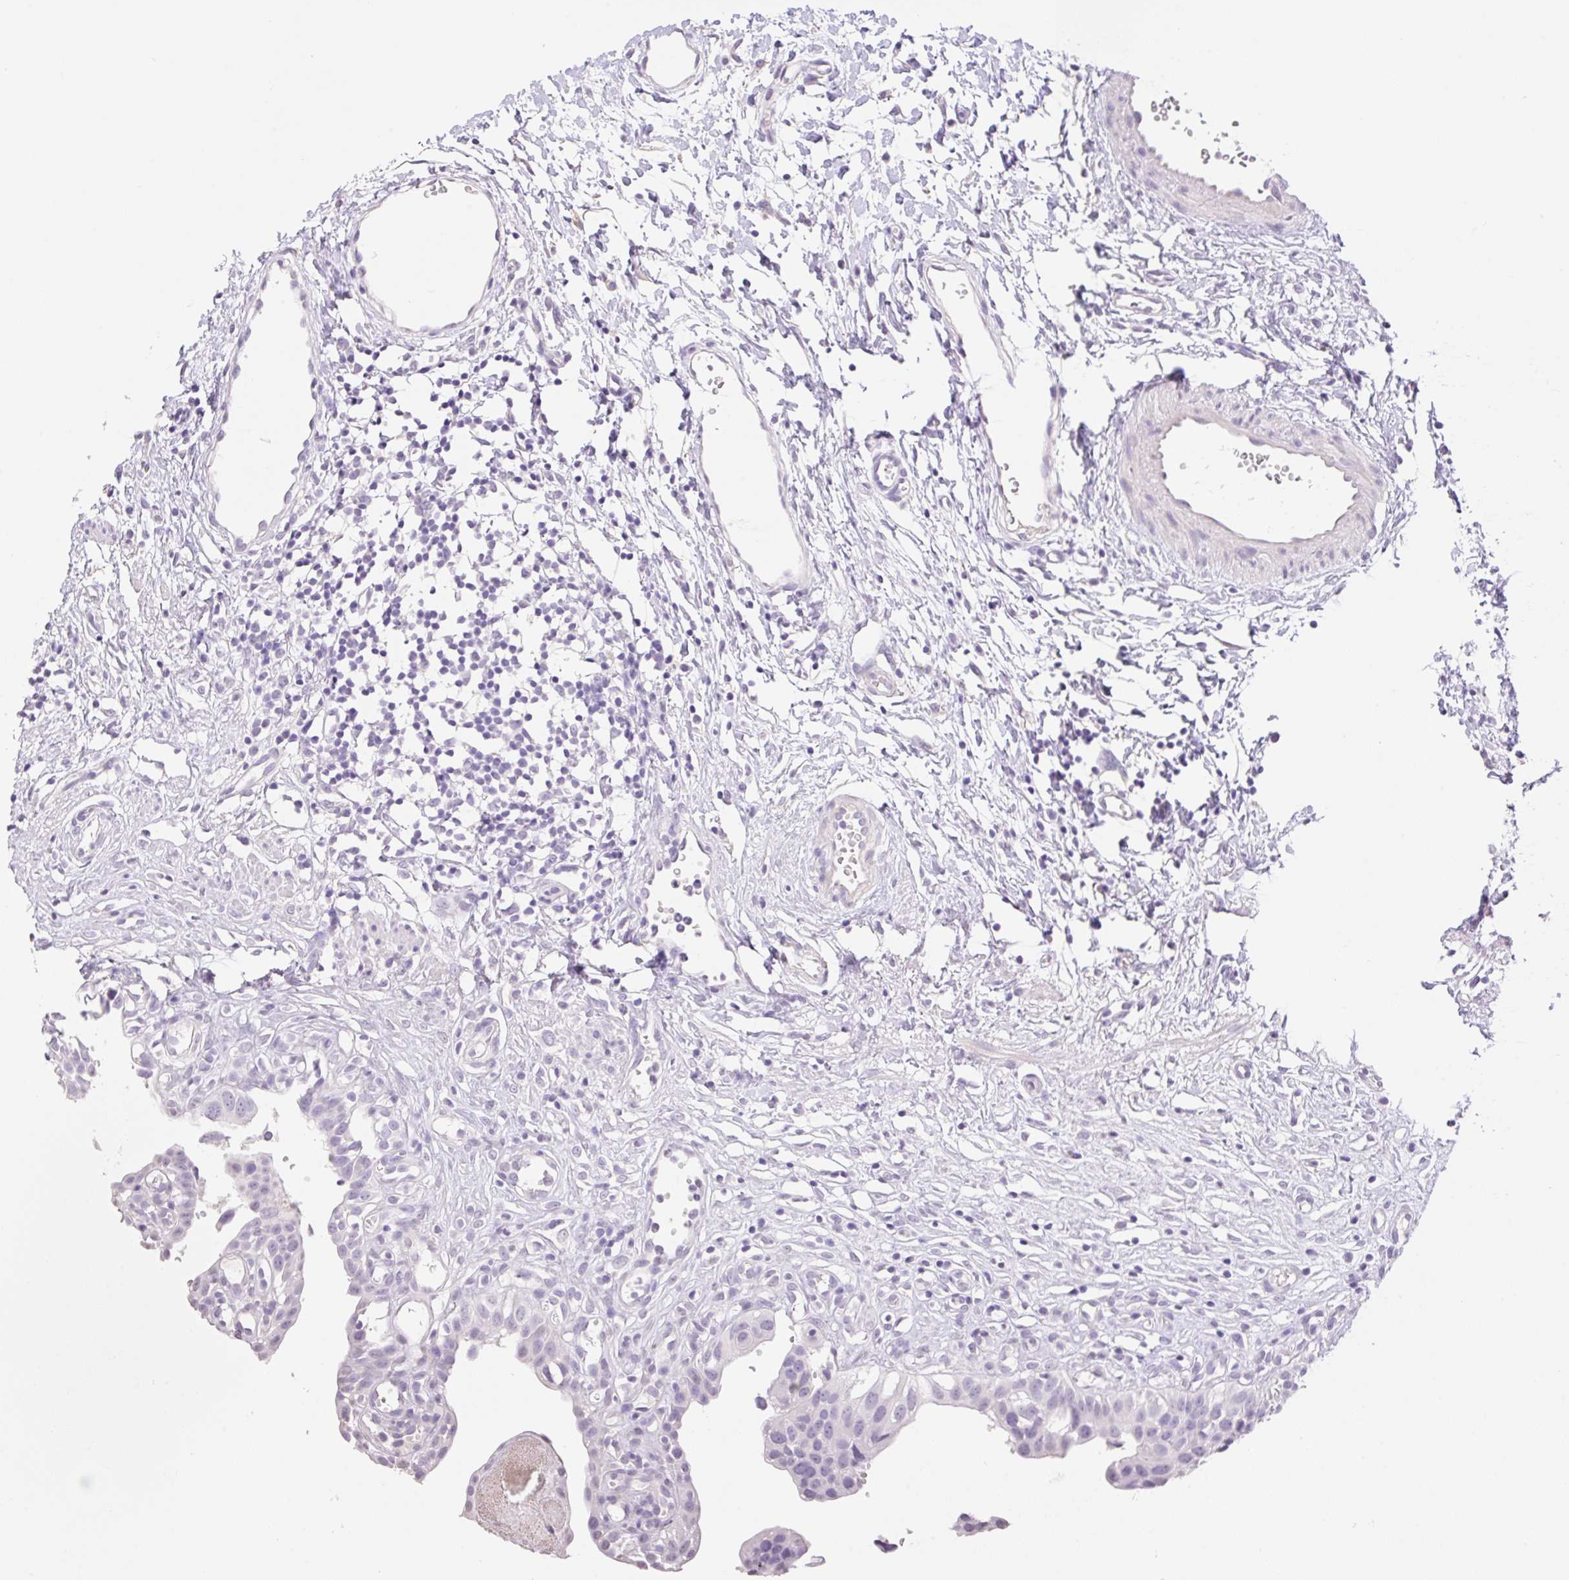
{"staining": {"intensity": "negative", "quantity": "none", "location": "none"}, "tissue": "urinary bladder", "cell_type": "Urothelial cells", "image_type": "normal", "snomed": [{"axis": "morphology", "description": "Normal tissue, NOS"}, {"axis": "topography", "description": "Urinary bladder"}], "caption": "Urothelial cells show no significant positivity in normal urinary bladder. (Immunohistochemistry, brightfield microscopy, high magnification).", "gene": "HCRTR2", "patient": {"sex": "male", "age": 51}}